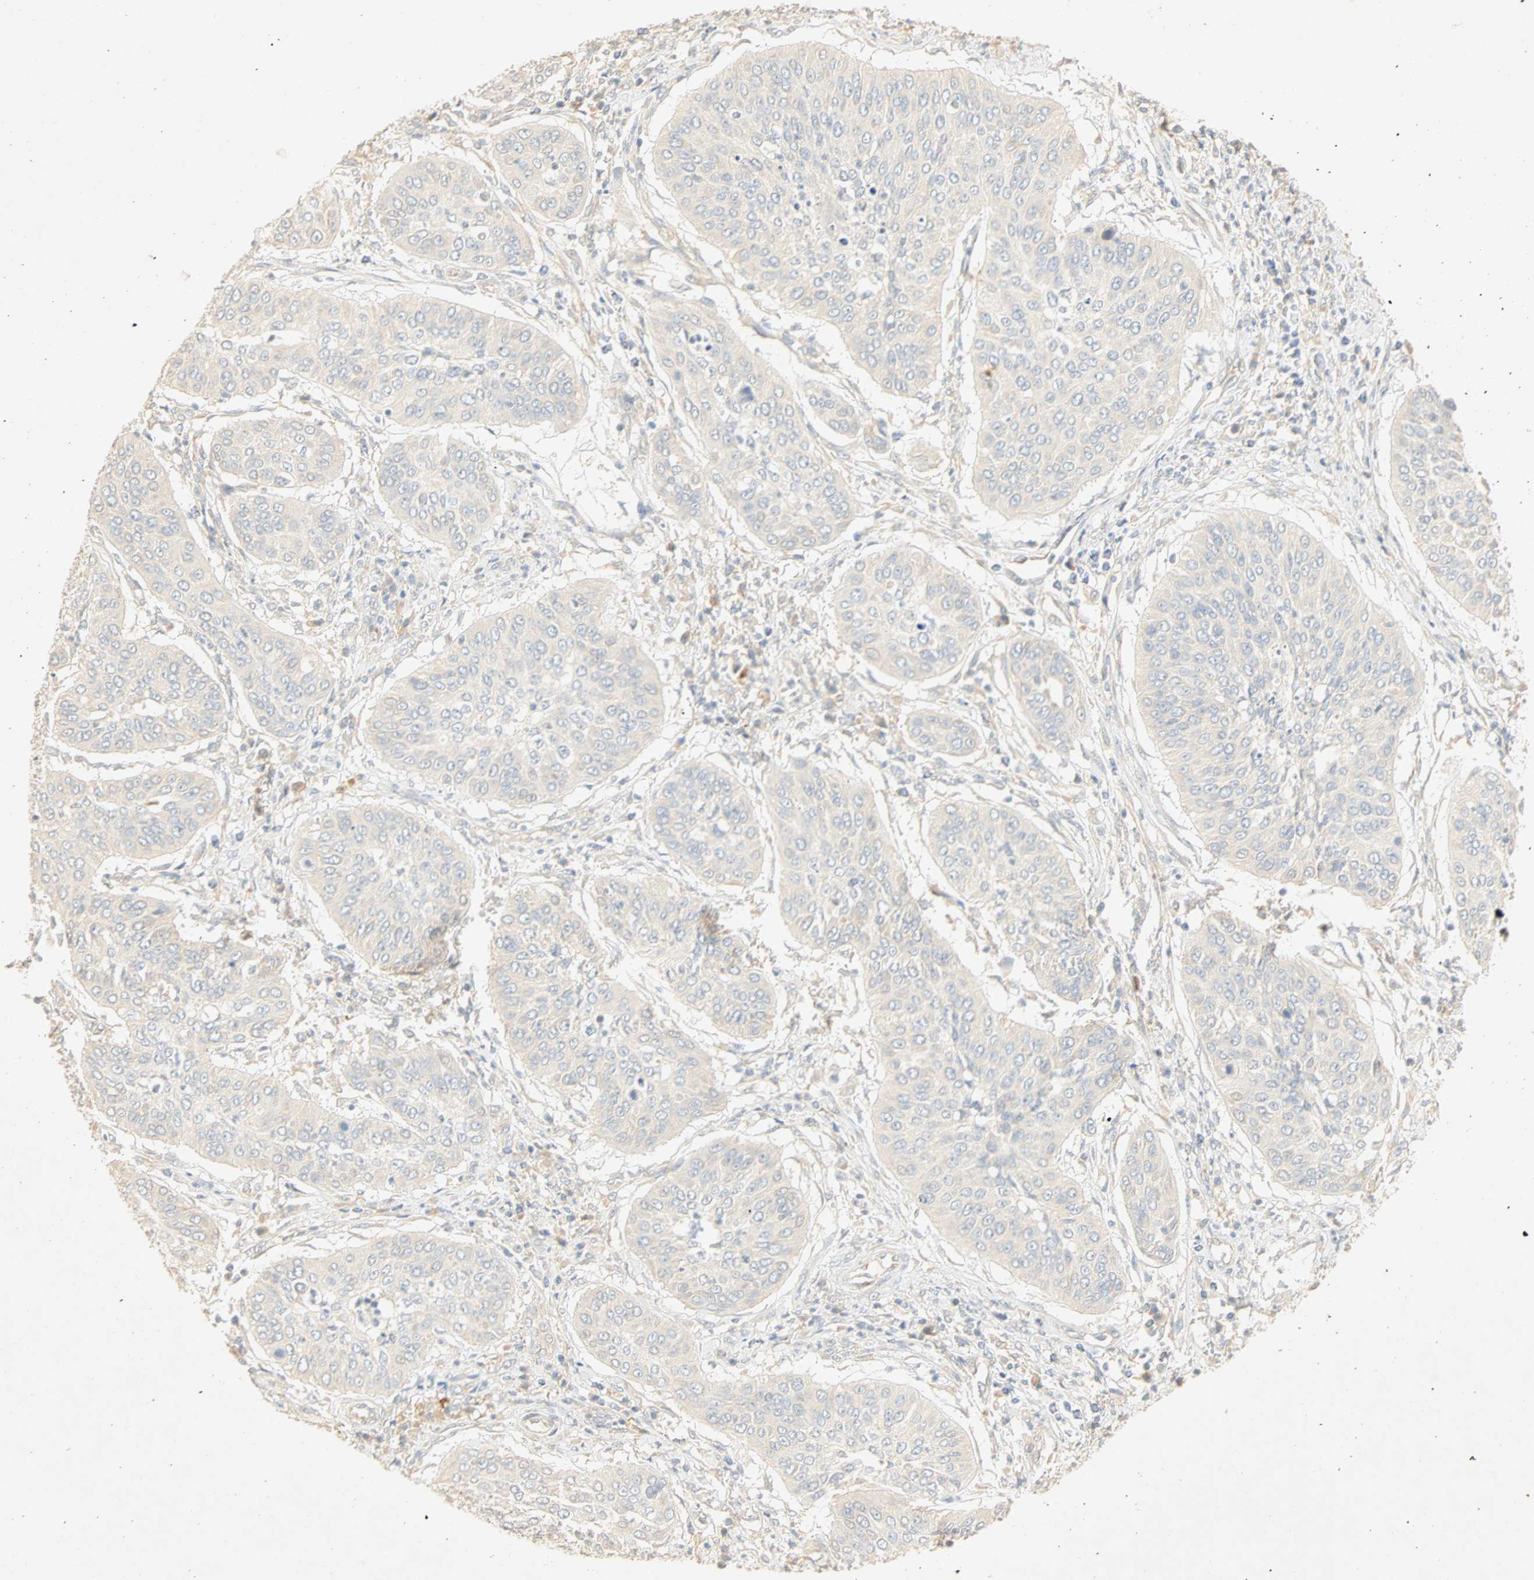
{"staining": {"intensity": "negative", "quantity": "none", "location": "none"}, "tissue": "cervical cancer", "cell_type": "Tumor cells", "image_type": "cancer", "snomed": [{"axis": "morphology", "description": "Normal tissue, NOS"}, {"axis": "morphology", "description": "Squamous cell carcinoma, NOS"}, {"axis": "topography", "description": "Cervix"}], "caption": "An immunohistochemistry image of cervical cancer is shown. There is no staining in tumor cells of cervical cancer.", "gene": "SELENBP1", "patient": {"sex": "female", "age": 39}}